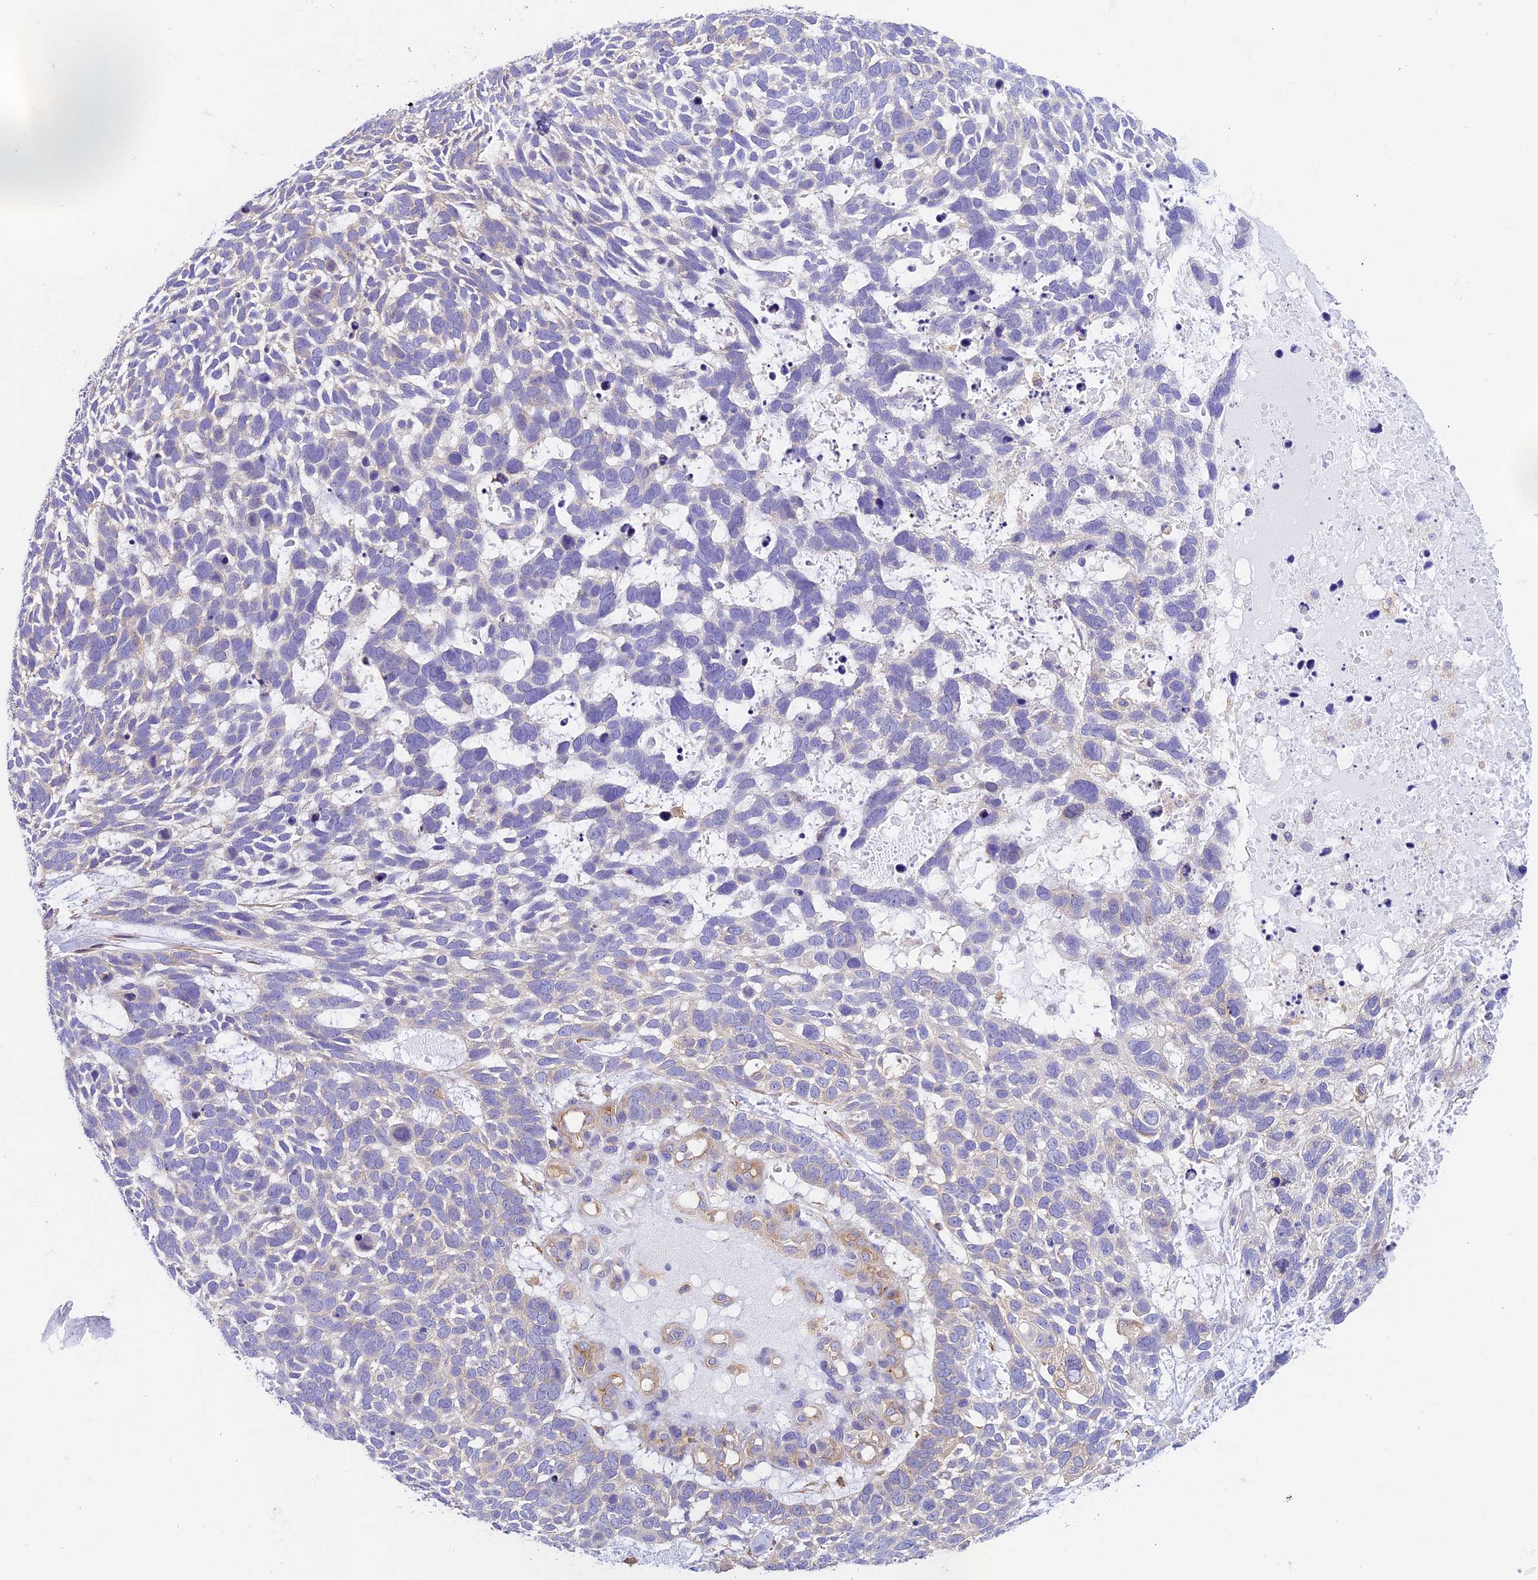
{"staining": {"intensity": "negative", "quantity": "none", "location": "none"}, "tissue": "skin cancer", "cell_type": "Tumor cells", "image_type": "cancer", "snomed": [{"axis": "morphology", "description": "Basal cell carcinoma"}, {"axis": "topography", "description": "Skin"}], "caption": "IHC micrograph of skin cancer (basal cell carcinoma) stained for a protein (brown), which reveals no staining in tumor cells.", "gene": "HOMER3", "patient": {"sex": "male", "age": 88}}